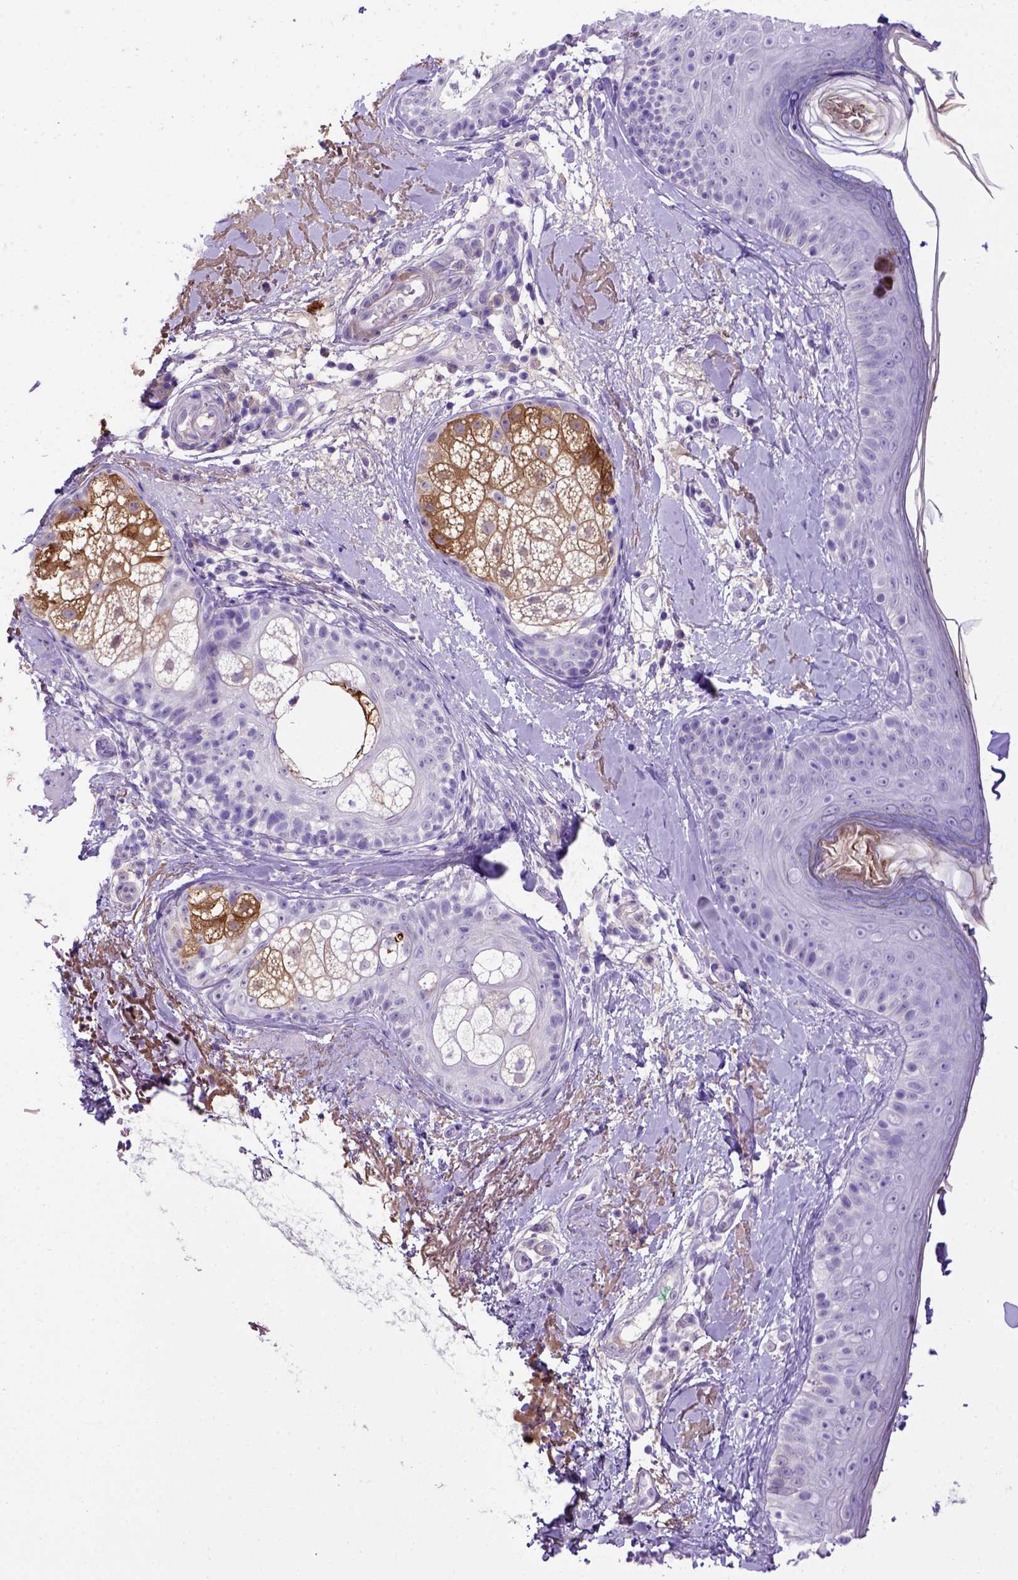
{"staining": {"intensity": "negative", "quantity": "none", "location": "none"}, "tissue": "skin", "cell_type": "Fibroblasts", "image_type": "normal", "snomed": [{"axis": "morphology", "description": "Normal tissue, NOS"}, {"axis": "topography", "description": "Skin"}], "caption": "Immunohistochemistry (IHC) photomicrograph of unremarkable skin: human skin stained with DAB (3,3'-diaminobenzidine) demonstrates no significant protein positivity in fibroblasts. (DAB immunohistochemistry, high magnification).", "gene": "ADAM12", "patient": {"sex": "male", "age": 73}}